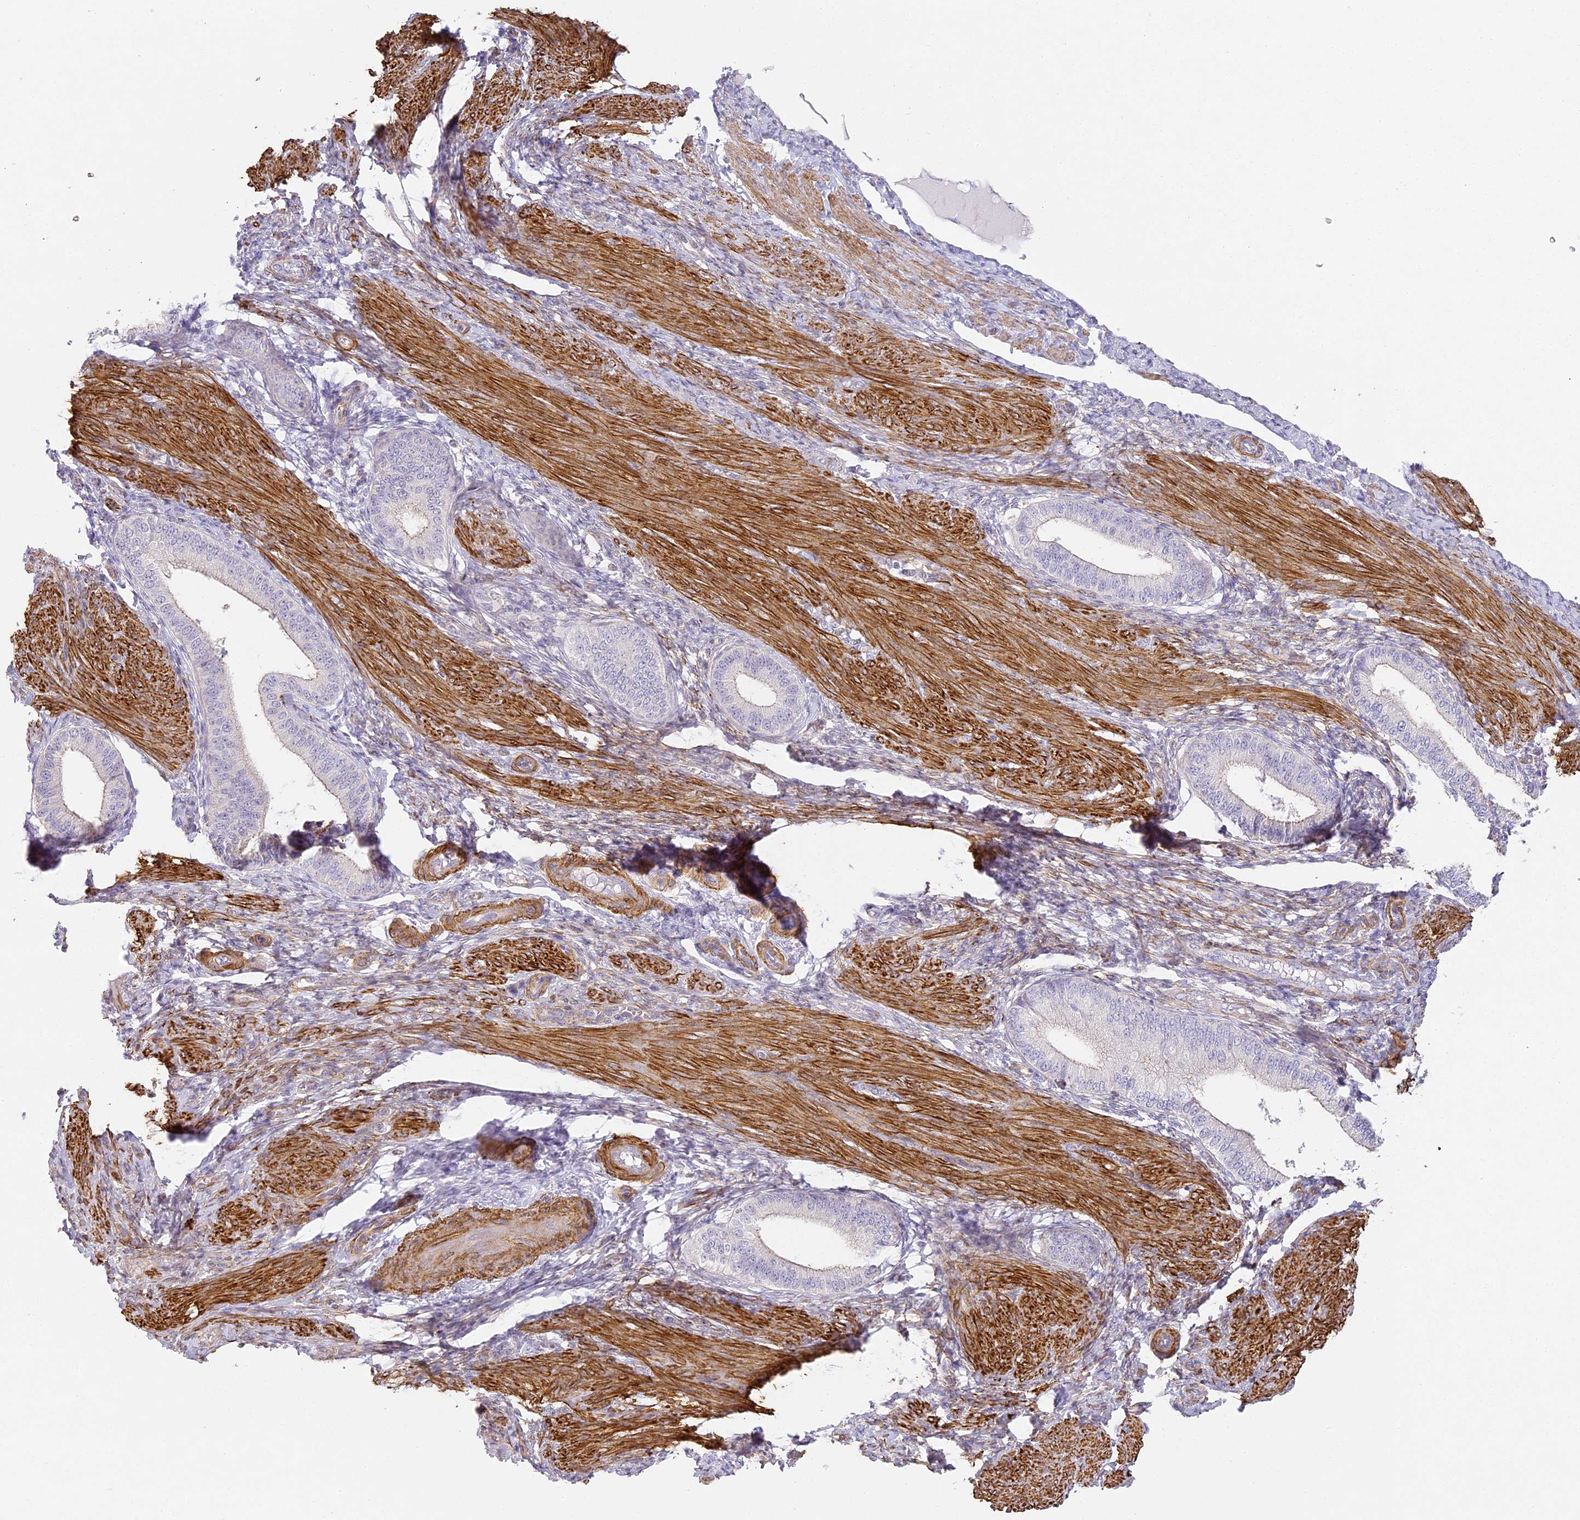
{"staining": {"intensity": "negative", "quantity": "none", "location": "none"}, "tissue": "endometrium", "cell_type": "Cells in endometrial stroma", "image_type": "normal", "snomed": [{"axis": "morphology", "description": "Normal tissue, NOS"}, {"axis": "topography", "description": "Endometrium"}], "caption": "Immunohistochemistry (IHC) image of benign human endometrium stained for a protein (brown), which reveals no staining in cells in endometrial stroma.", "gene": "MED28", "patient": {"sex": "female", "age": 39}}